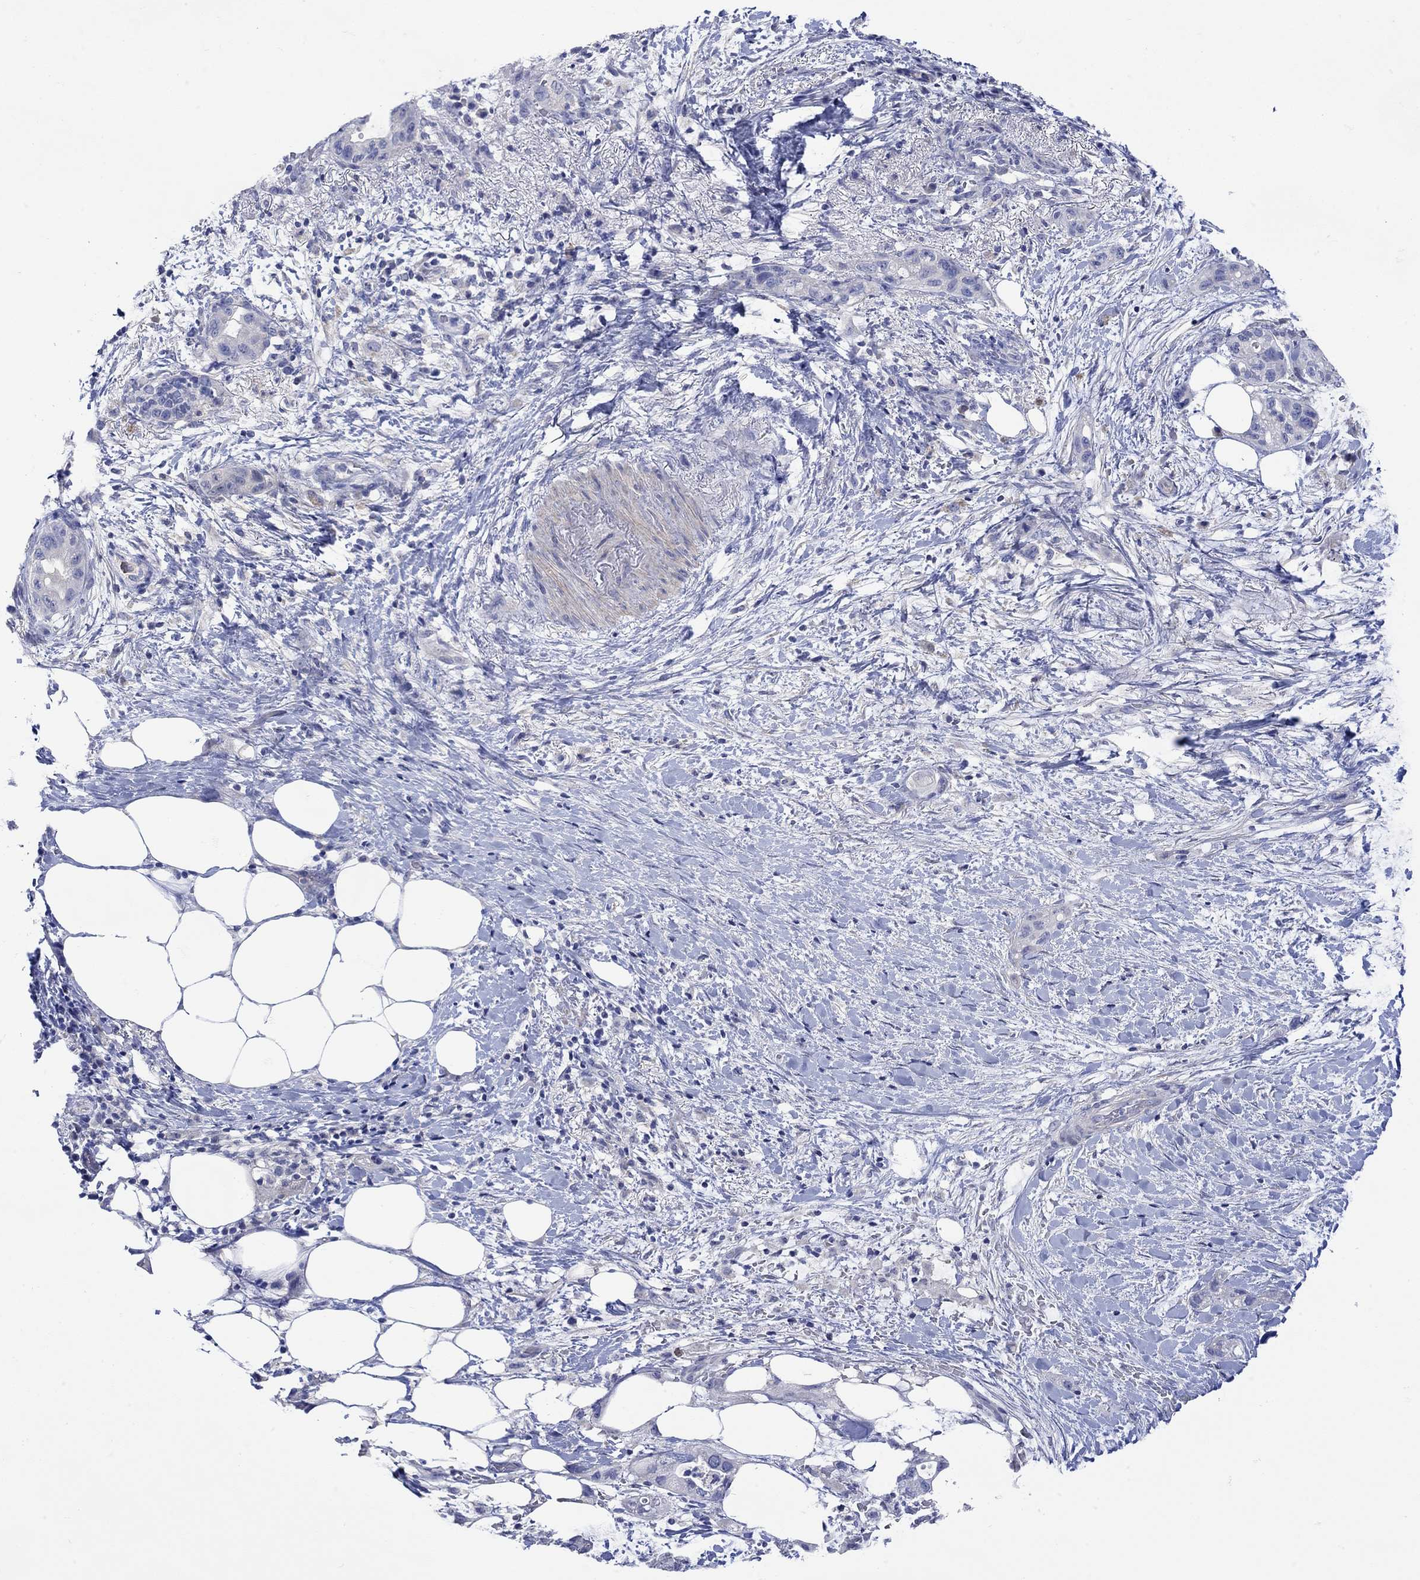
{"staining": {"intensity": "negative", "quantity": "none", "location": "none"}, "tissue": "pancreatic cancer", "cell_type": "Tumor cells", "image_type": "cancer", "snomed": [{"axis": "morphology", "description": "Adenocarcinoma, NOS"}, {"axis": "topography", "description": "Pancreas"}], "caption": "Tumor cells are negative for brown protein staining in pancreatic adenocarcinoma. (Brightfield microscopy of DAB (3,3'-diaminobenzidine) IHC at high magnification).", "gene": "MSI1", "patient": {"sex": "female", "age": 72}}